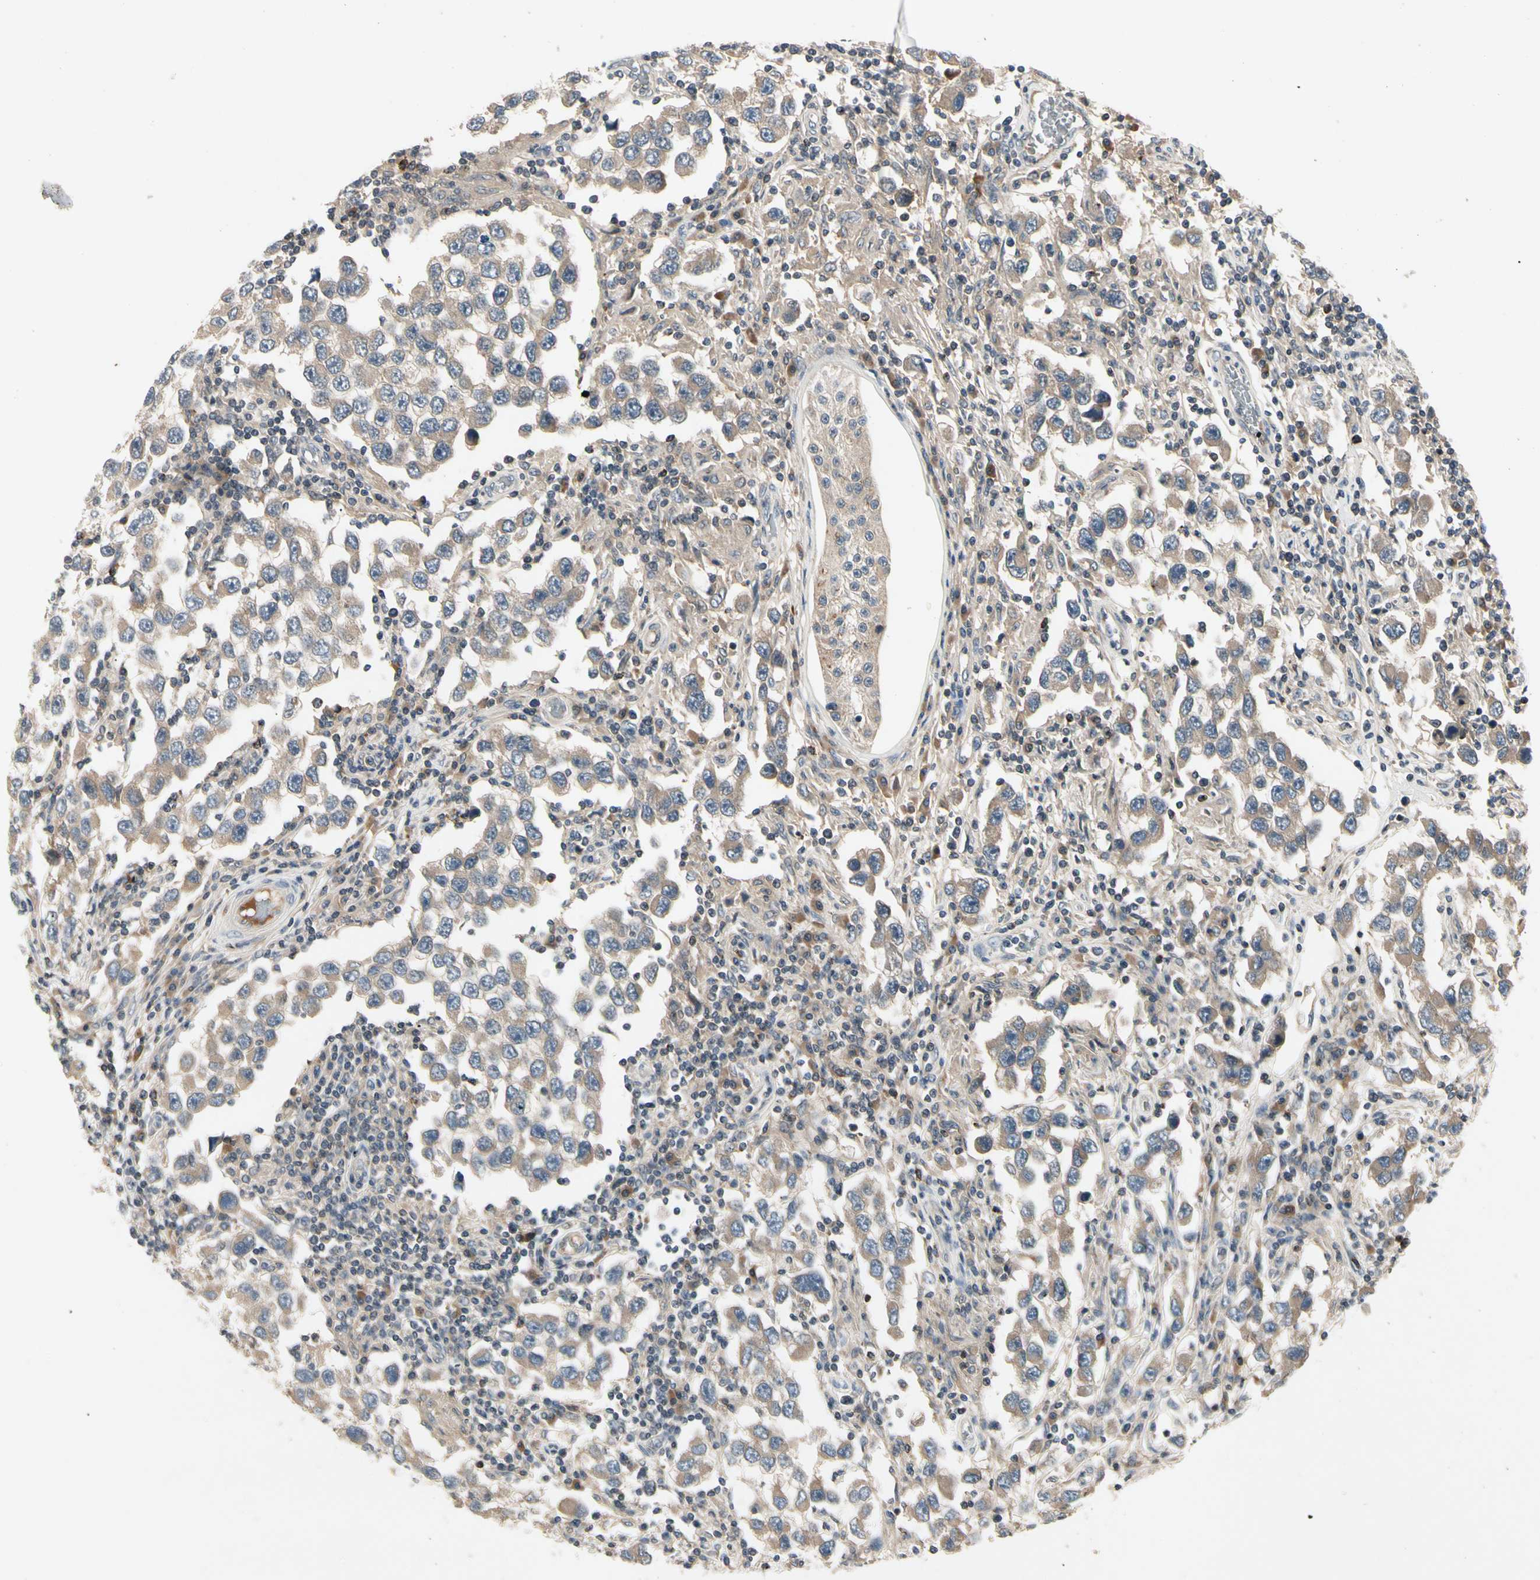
{"staining": {"intensity": "weak", "quantity": ">75%", "location": "cytoplasmic/membranous"}, "tissue": "testis cancer", "cell_type": "Tumor cells", "image_type": "cancer", "snomed": [{"axis": "morphology", "description": "Carcinoma, Embryonal, NOS"}, {"axis": "topography", "description": "Testis"}], "caption": "Weak cytoplasmic/membranous protein expression is present in approximately >75% of tumor cells in embryonal carcinoma (testis).", "gene": "CCL4", "patient": {"sex": "male", "age": 21}}